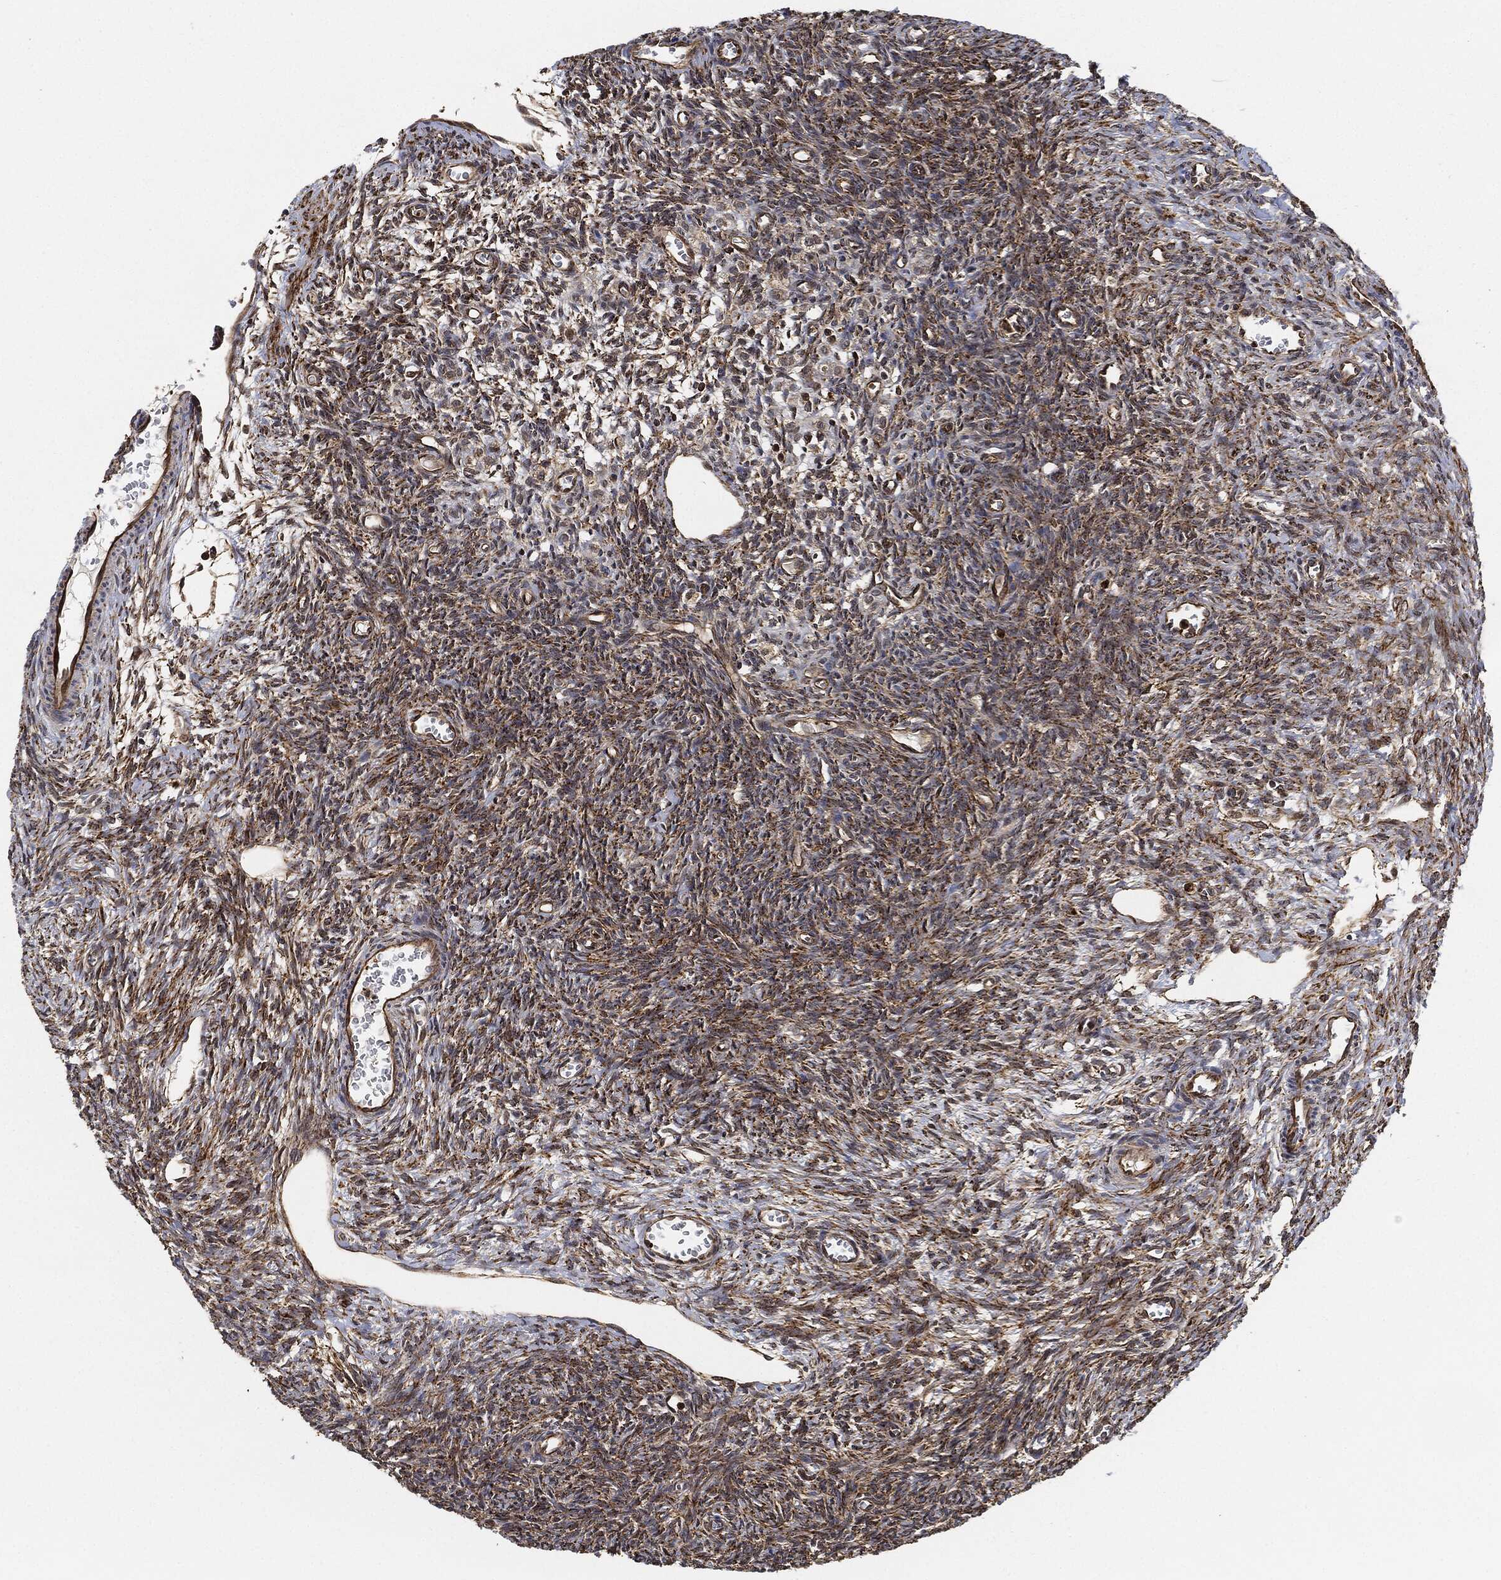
{"staining": {"intensity": "strong", "quantity": ">75%", "location": "cytoplasmic/membranous"}, "tissue": "ovary", "cell_type": "Follicle cells", "image_type": "normal", "snomed": [{"axis": "morphology", "description": "Normal tissue, NOS"}, {"axis": "topography", "description": "Ovary"}], "caption": "Ovary stained for a protein demonstrates strong cytoplasmic/membranous positivity in follicle cells. (DAB IHC, brown staining for protein, blue staining for nuclei).", "gene": "MAP3K3", "patient": {"sex": "female", "age": 27}}